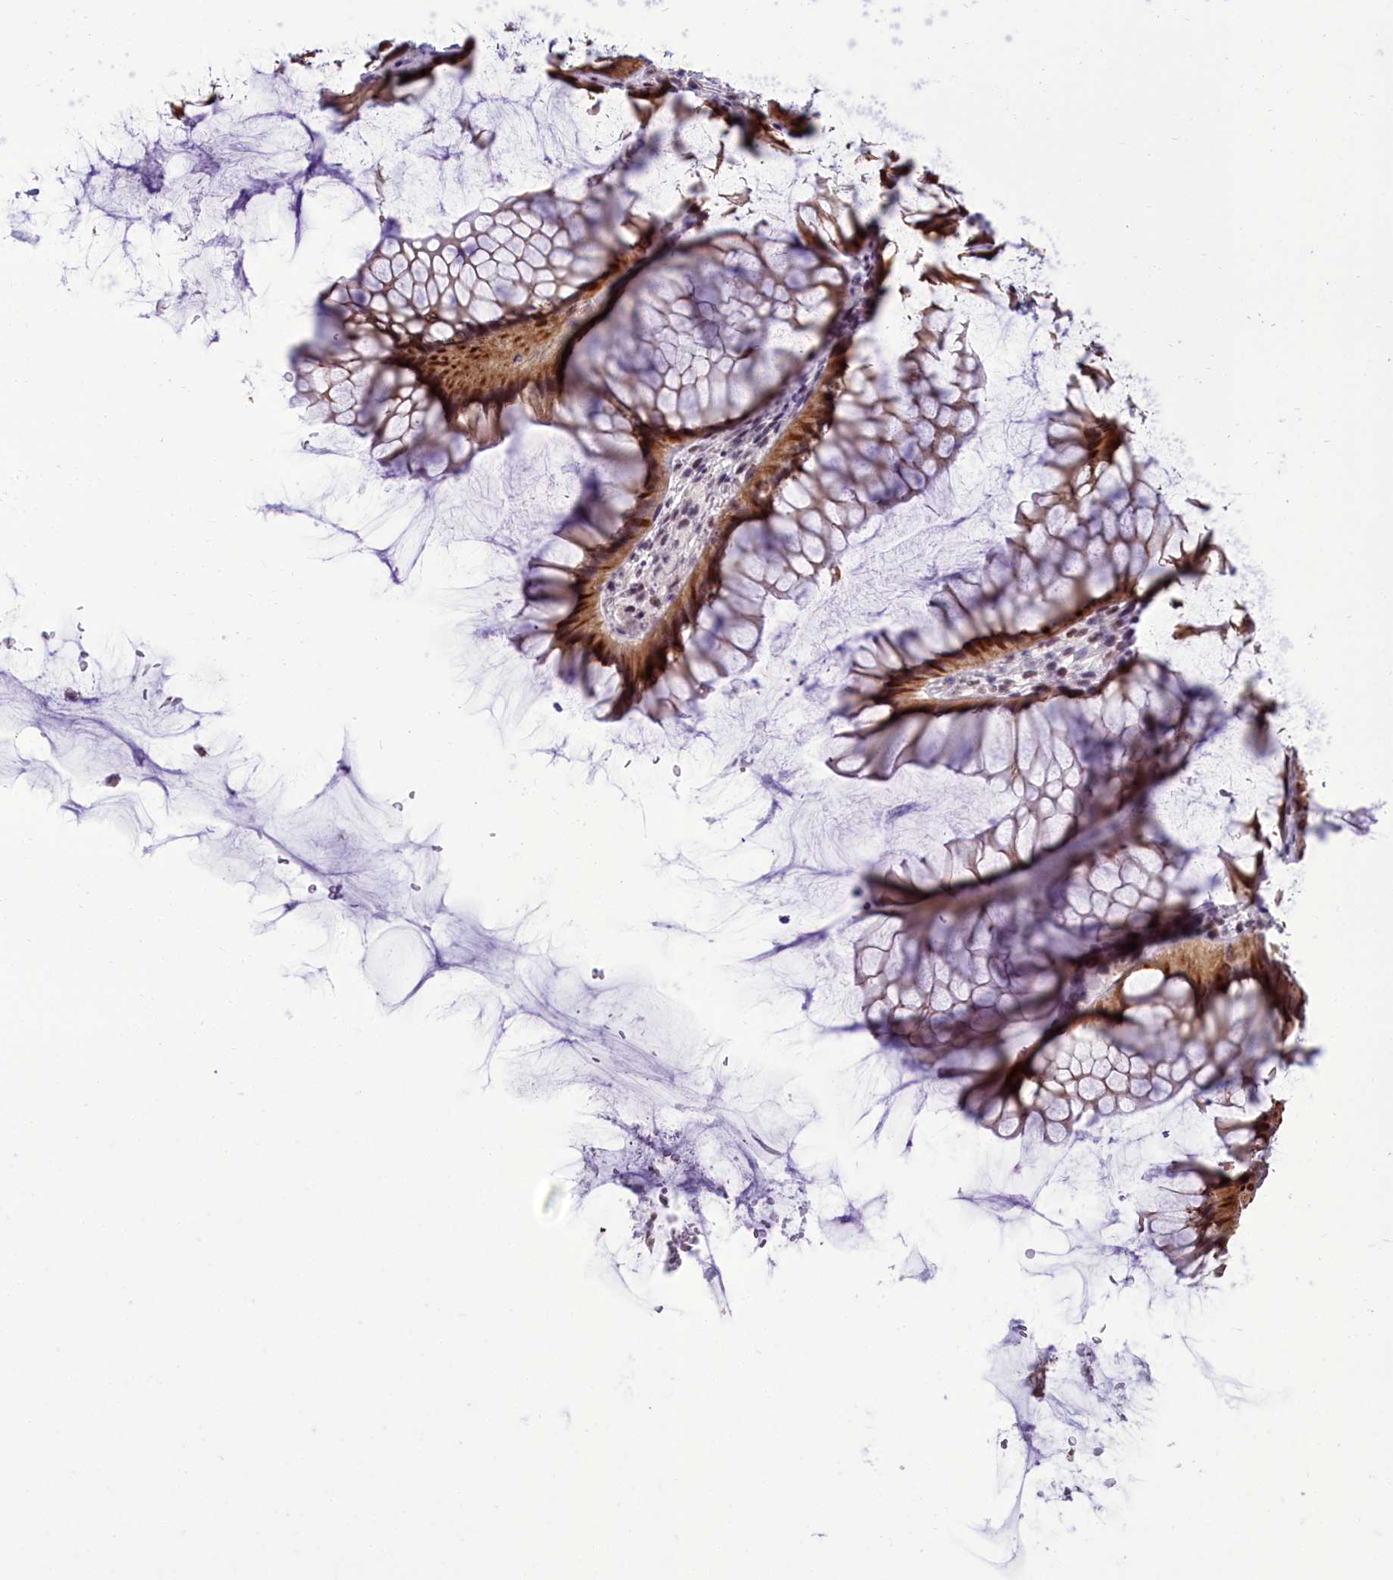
{"staining": {"intensity": "negative", "quantity": "none", "location": "none"}, "tissue": "colon", "cell_type": "Endothelial cells", "image_type": "normal", "snomed": [{"axis": "morphology", "description": "Normal tissue, NOS"}, {"axis": "topography", "description": "Colon"}], "caption": "Immunohistochemistry (IHC) histopathology image of normal human colon stained for a protein (brown), which displays no positivity in endothelial cells.", "gene": "CEACAM19", "patient": {"sex": "female", "age": 82}}